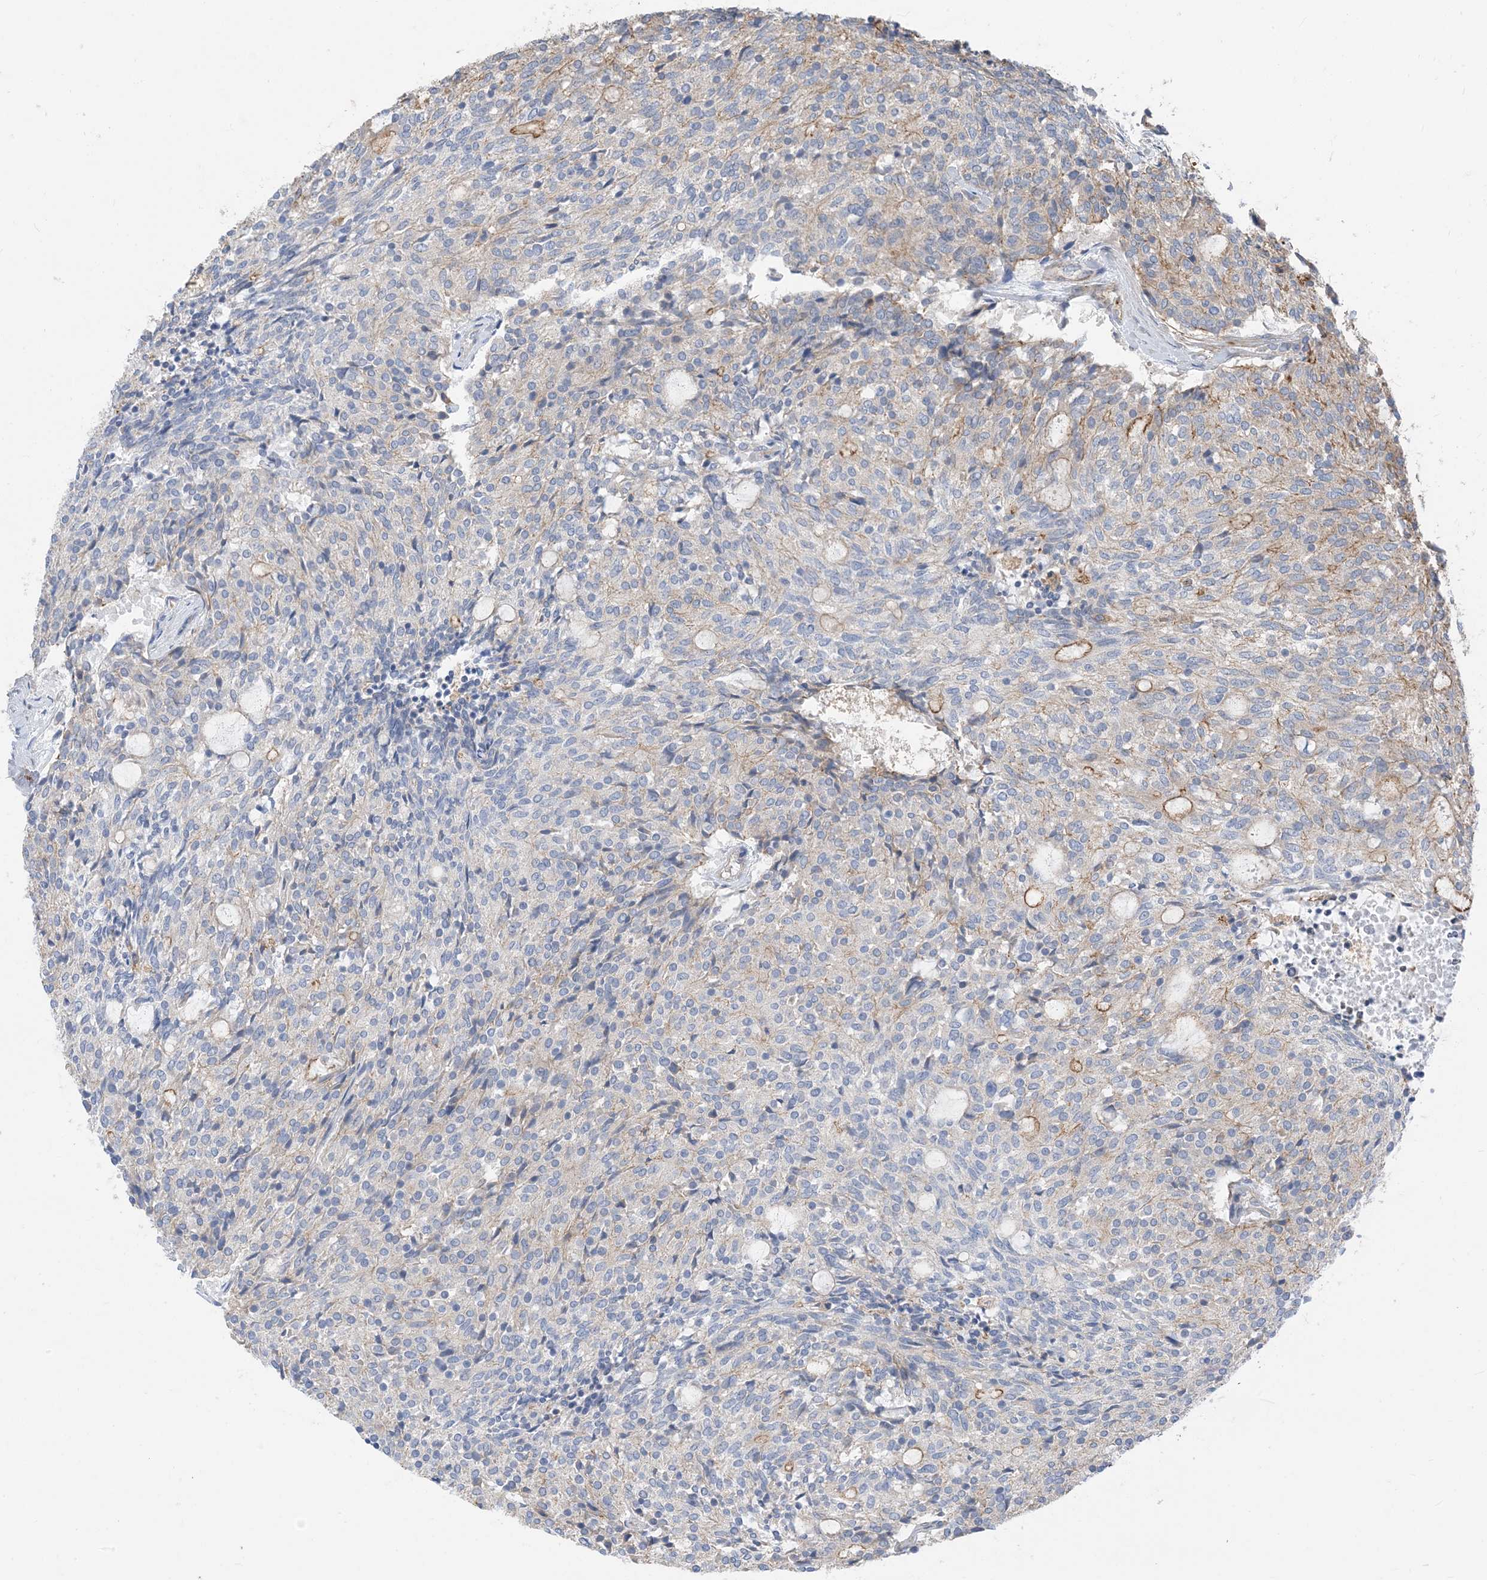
{"staining": {"intensity": "moderate", "quantity": "<25%", "location": "cytoplasmic/membranous"}, "tissue": "carcinoid", "cell_type": "Tumor cells", "image_type": "cancer", "snomed": [{"axis": "morphology", "description": "Carcinoid, malignant, NOS"}, {"axis": "topography", "description": "Pancreas"}], "caption": "Brown immunohistochemical staining in malignant carcinoid reveals moderate cytoplasmic/membranous expression in about <25% of tumor cells. (DAB IHC, brown staining for protein, blue staining for nuclei).", "gene": "PARVG", "patient": {"sex": "female", "age": 54}}